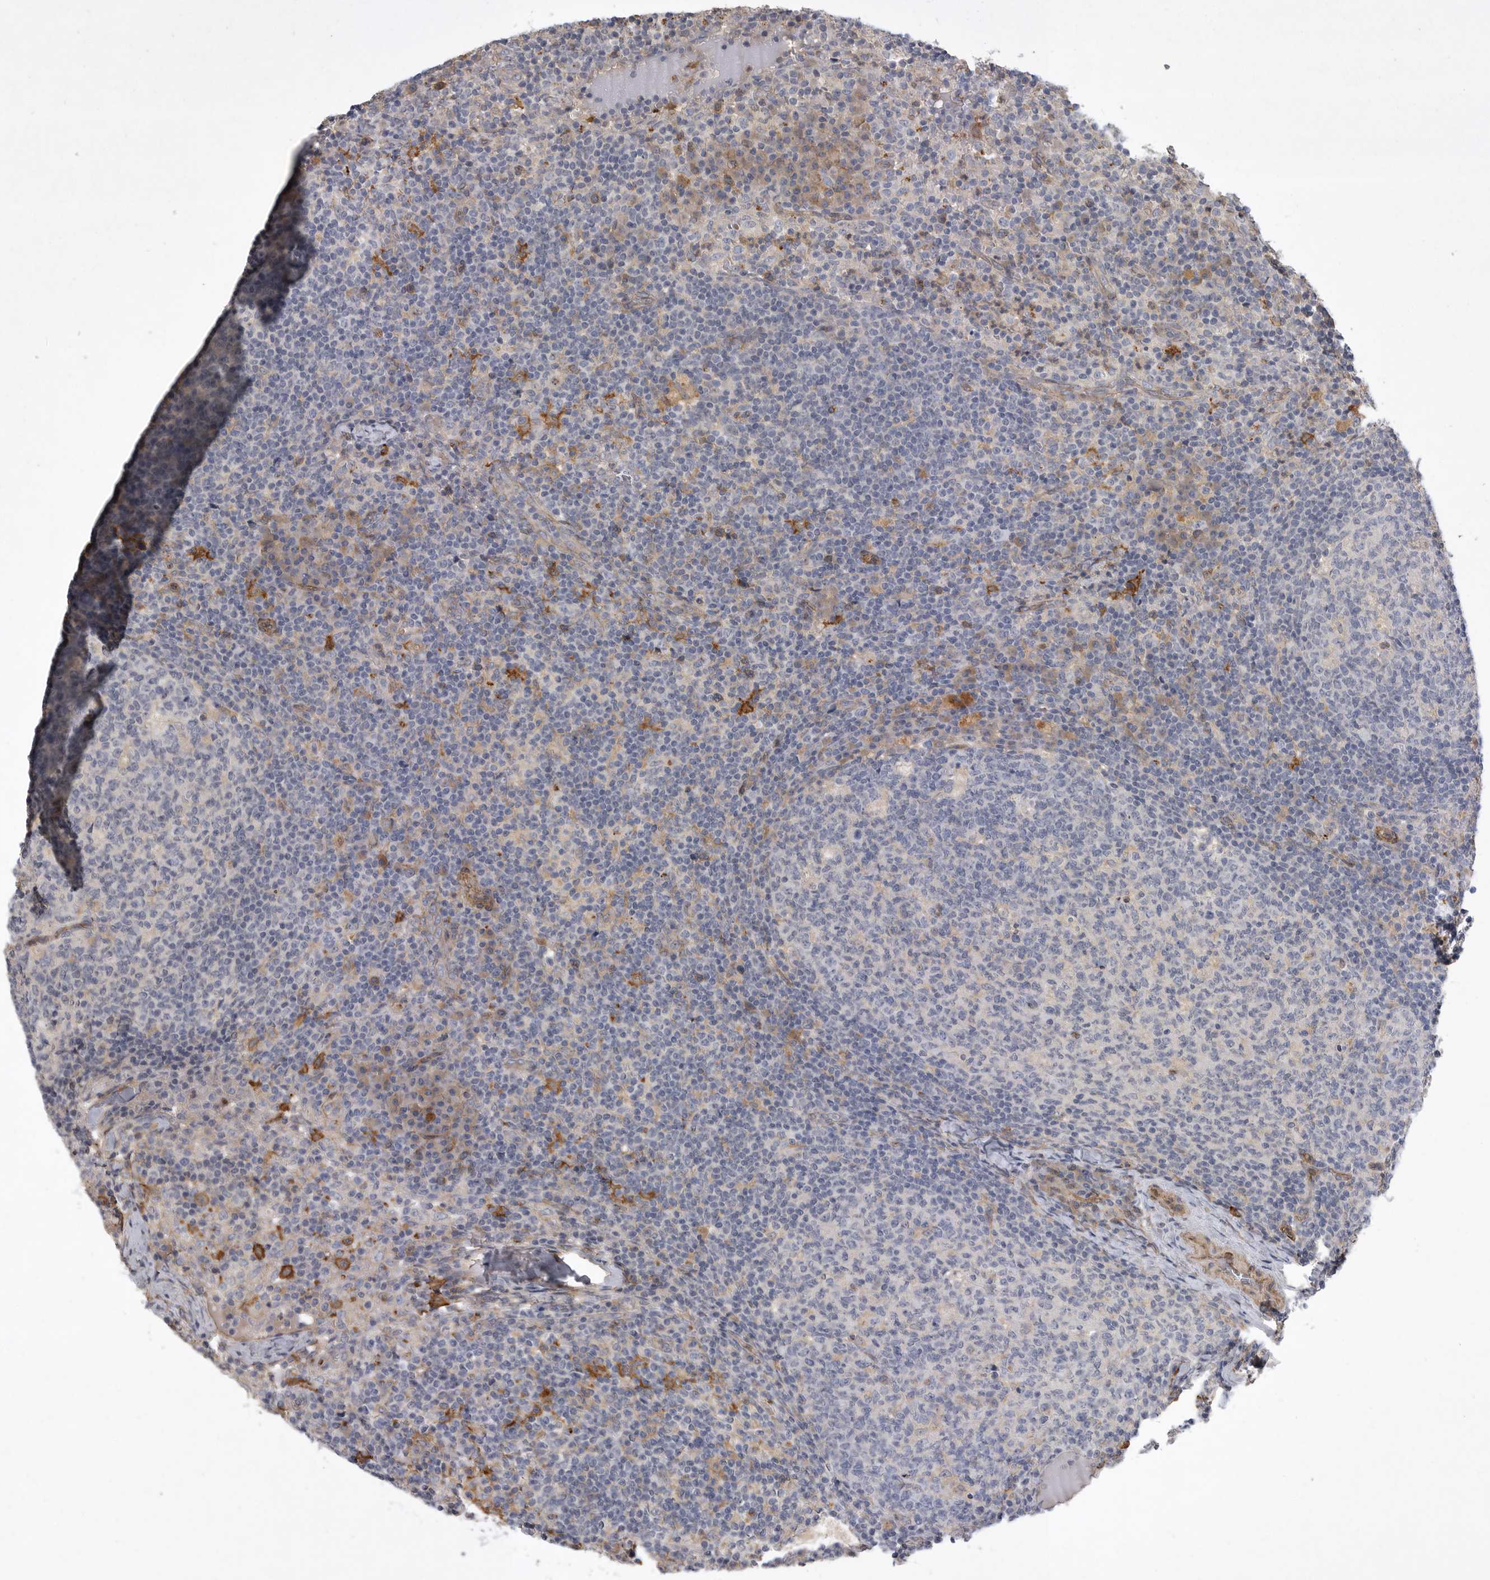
{"staining": {"intensity": "negative", "quantity": "none", "location": "none"}, "tissue": "lymph node", "cell_type": "Germinal center cells", "image_type": "normal", "snomed": [{"axis": "morphology", "description": "Normal tissue, NOS"}, {"axis": "morphology", "description": "Inflammation, NOS"}, {"axis": "topography", "description": "Lymph node"}], "caption": "Protein analysis of normal lymph node displays no significant expression in germinal center cells. Nuclei are stained in blue.", "gene": "ANKFY1", "patient": {"sex": "male", "age": 55}}